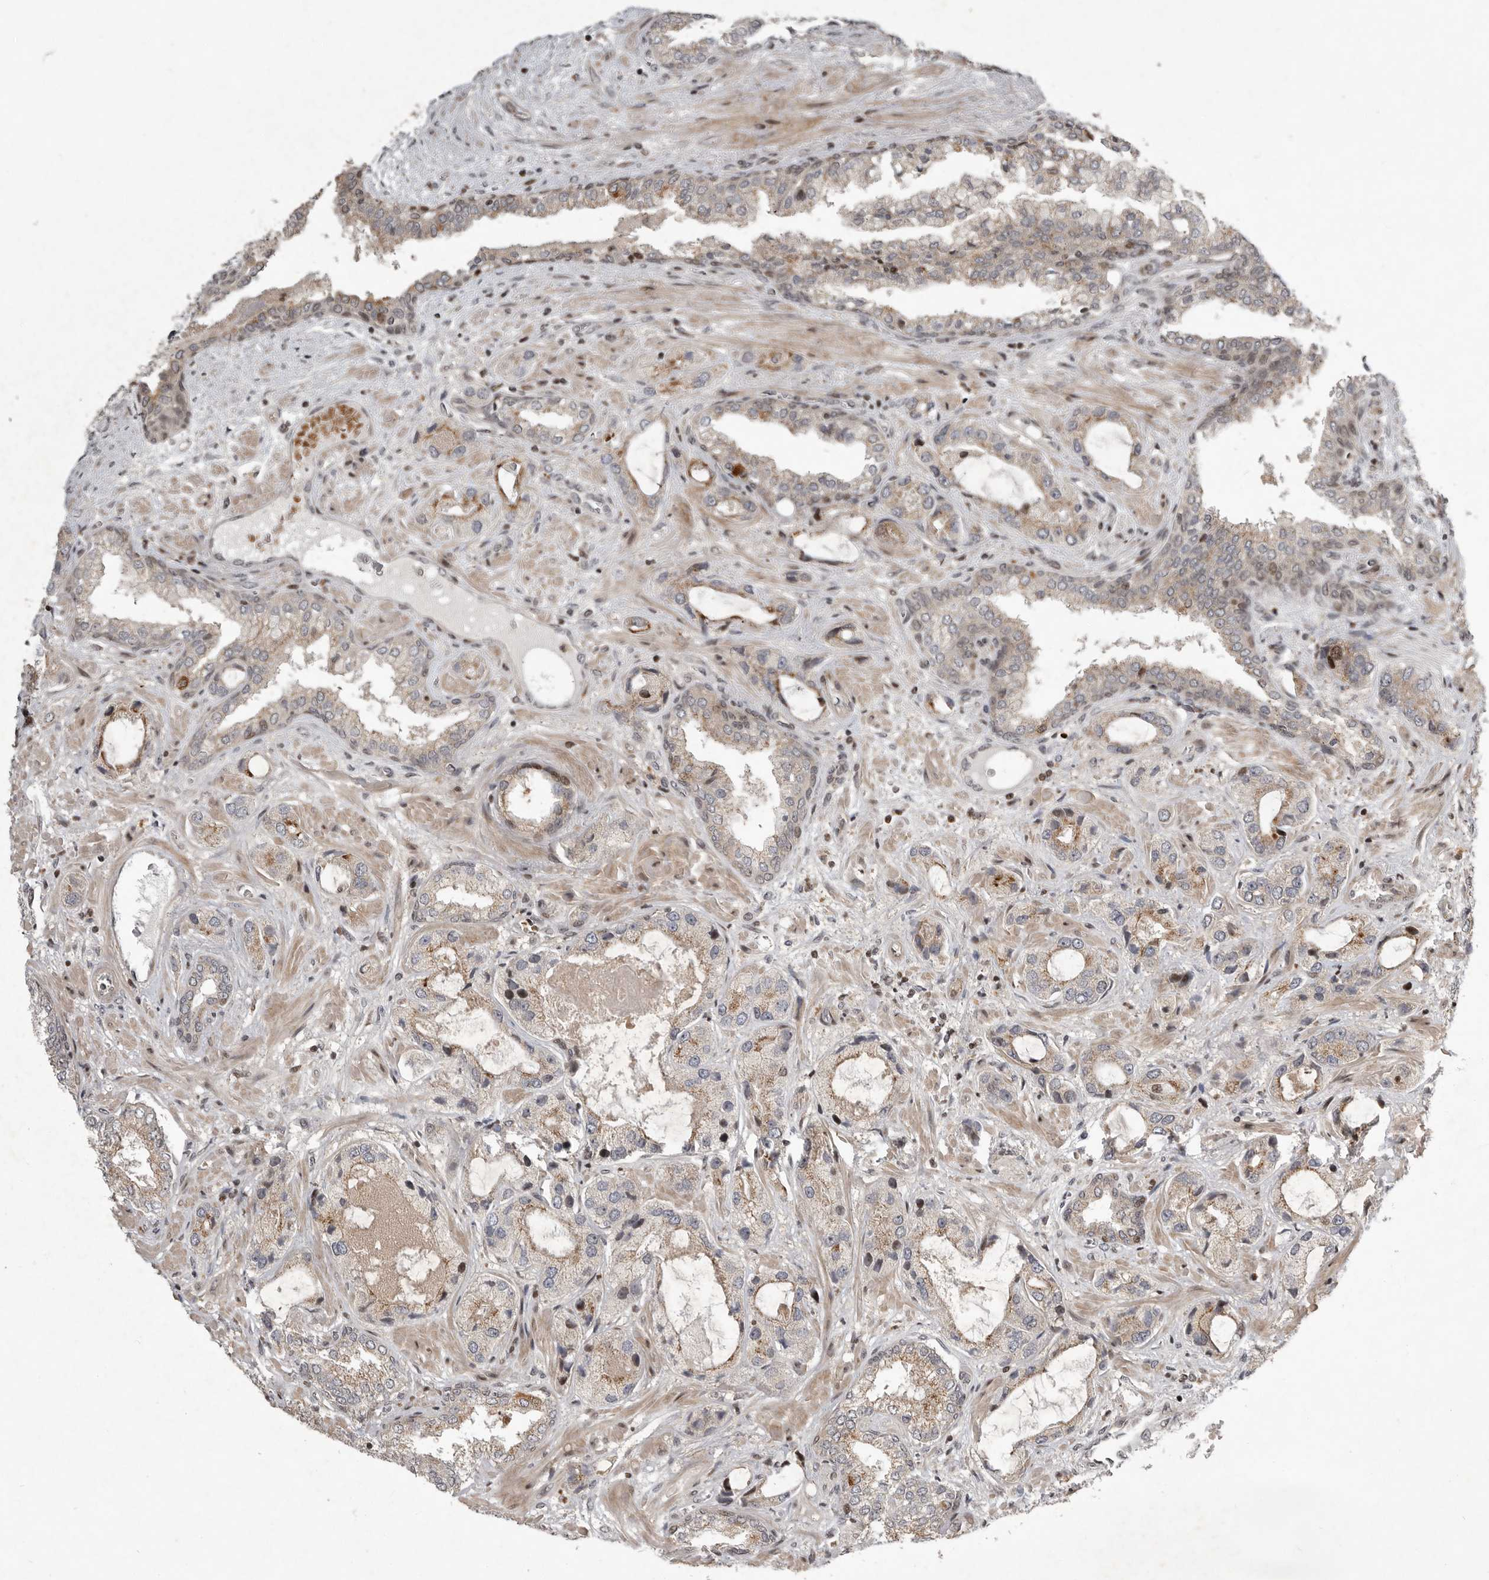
{"staining": {"intensity": "moderate", "quantity": "25%-75%", "location": "cytoplasmic/membranous"}, "tissue": "prostate cancer", "cell_type": "Tumor cells", "image_type": "cancer", "snomed": [{"axis": "morphology", "description": "Normal tissue, NOS"}, {"axis": "morphology", "description": "Adenocarcinoma, High grade"}, {"axis": "topography", "description": "Prostate"}, {"axis": "topography", "description": "Peripheral nerve tissue"}], "caption": "Immunohistochemical staining of adenocarcinoma (high-grade) (prostate) exhibits medium levels of moderate cytoplasmic/membranous positivity in about 25%-75% of tumor cells.", "gene": "RABIF", "patient": {"sex": "male", "age": 59}}